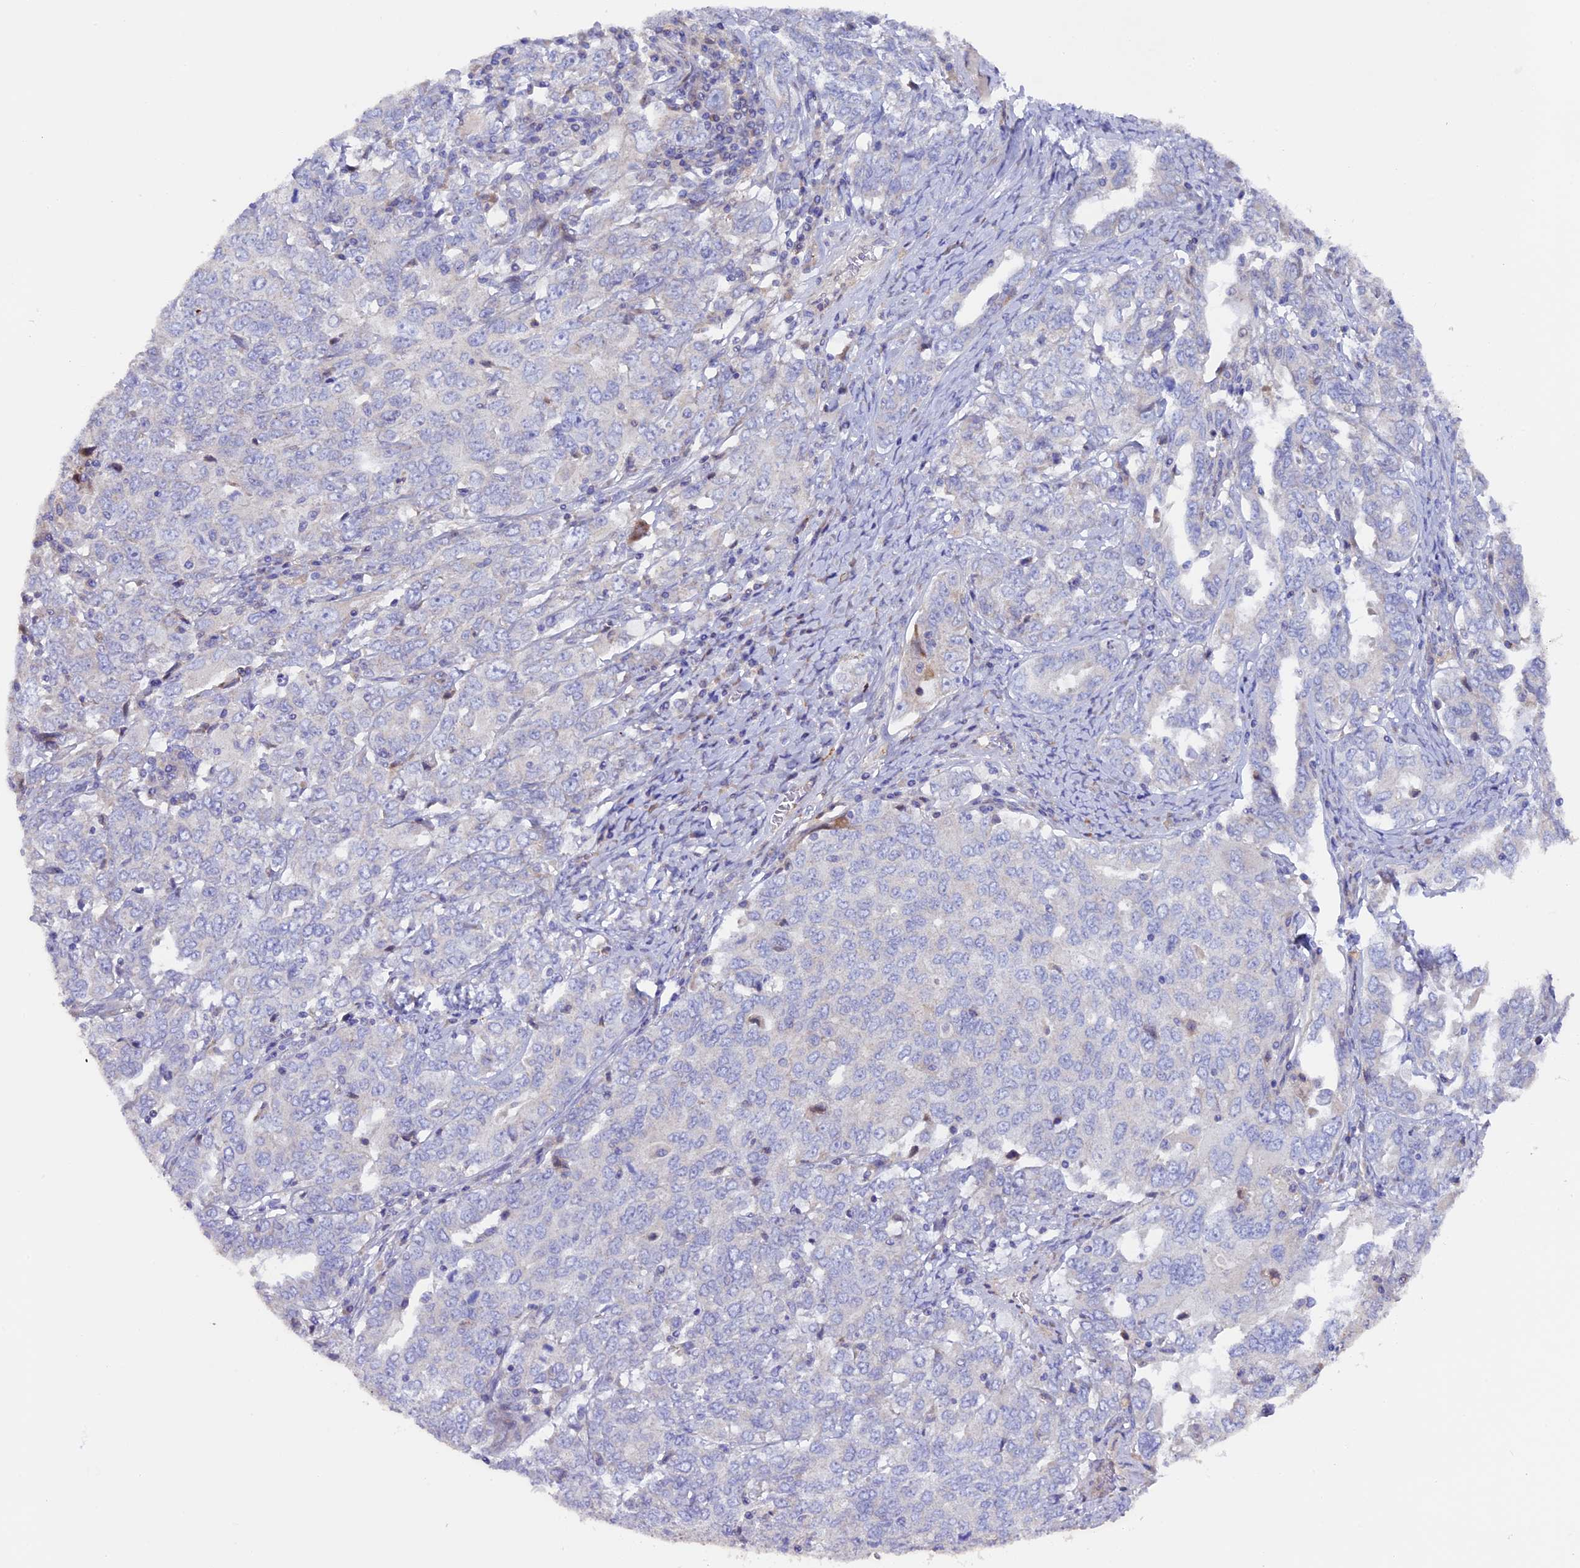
{"staining": {"intensity": "negative", "quantity": "none", "location": "none"}, "tissue": "ovarian cancer", "cell_type": "Tumor cells", "image_type": "cancer", "snomed": [{"axis": "morphology", "description": "Carcinoma, endometroid"}, {"axis": "topography", "description": "Ovary"}], "caption": "Immunohistochemistry (IHC) micrograph of neoplastic tissue: human endometroid carcinoma (ovarian) stained with DAB exhibits no significant protein positivity in tumor cells.", "gene": "PIGU", "patient": {"sex": "female", "age": 62}}